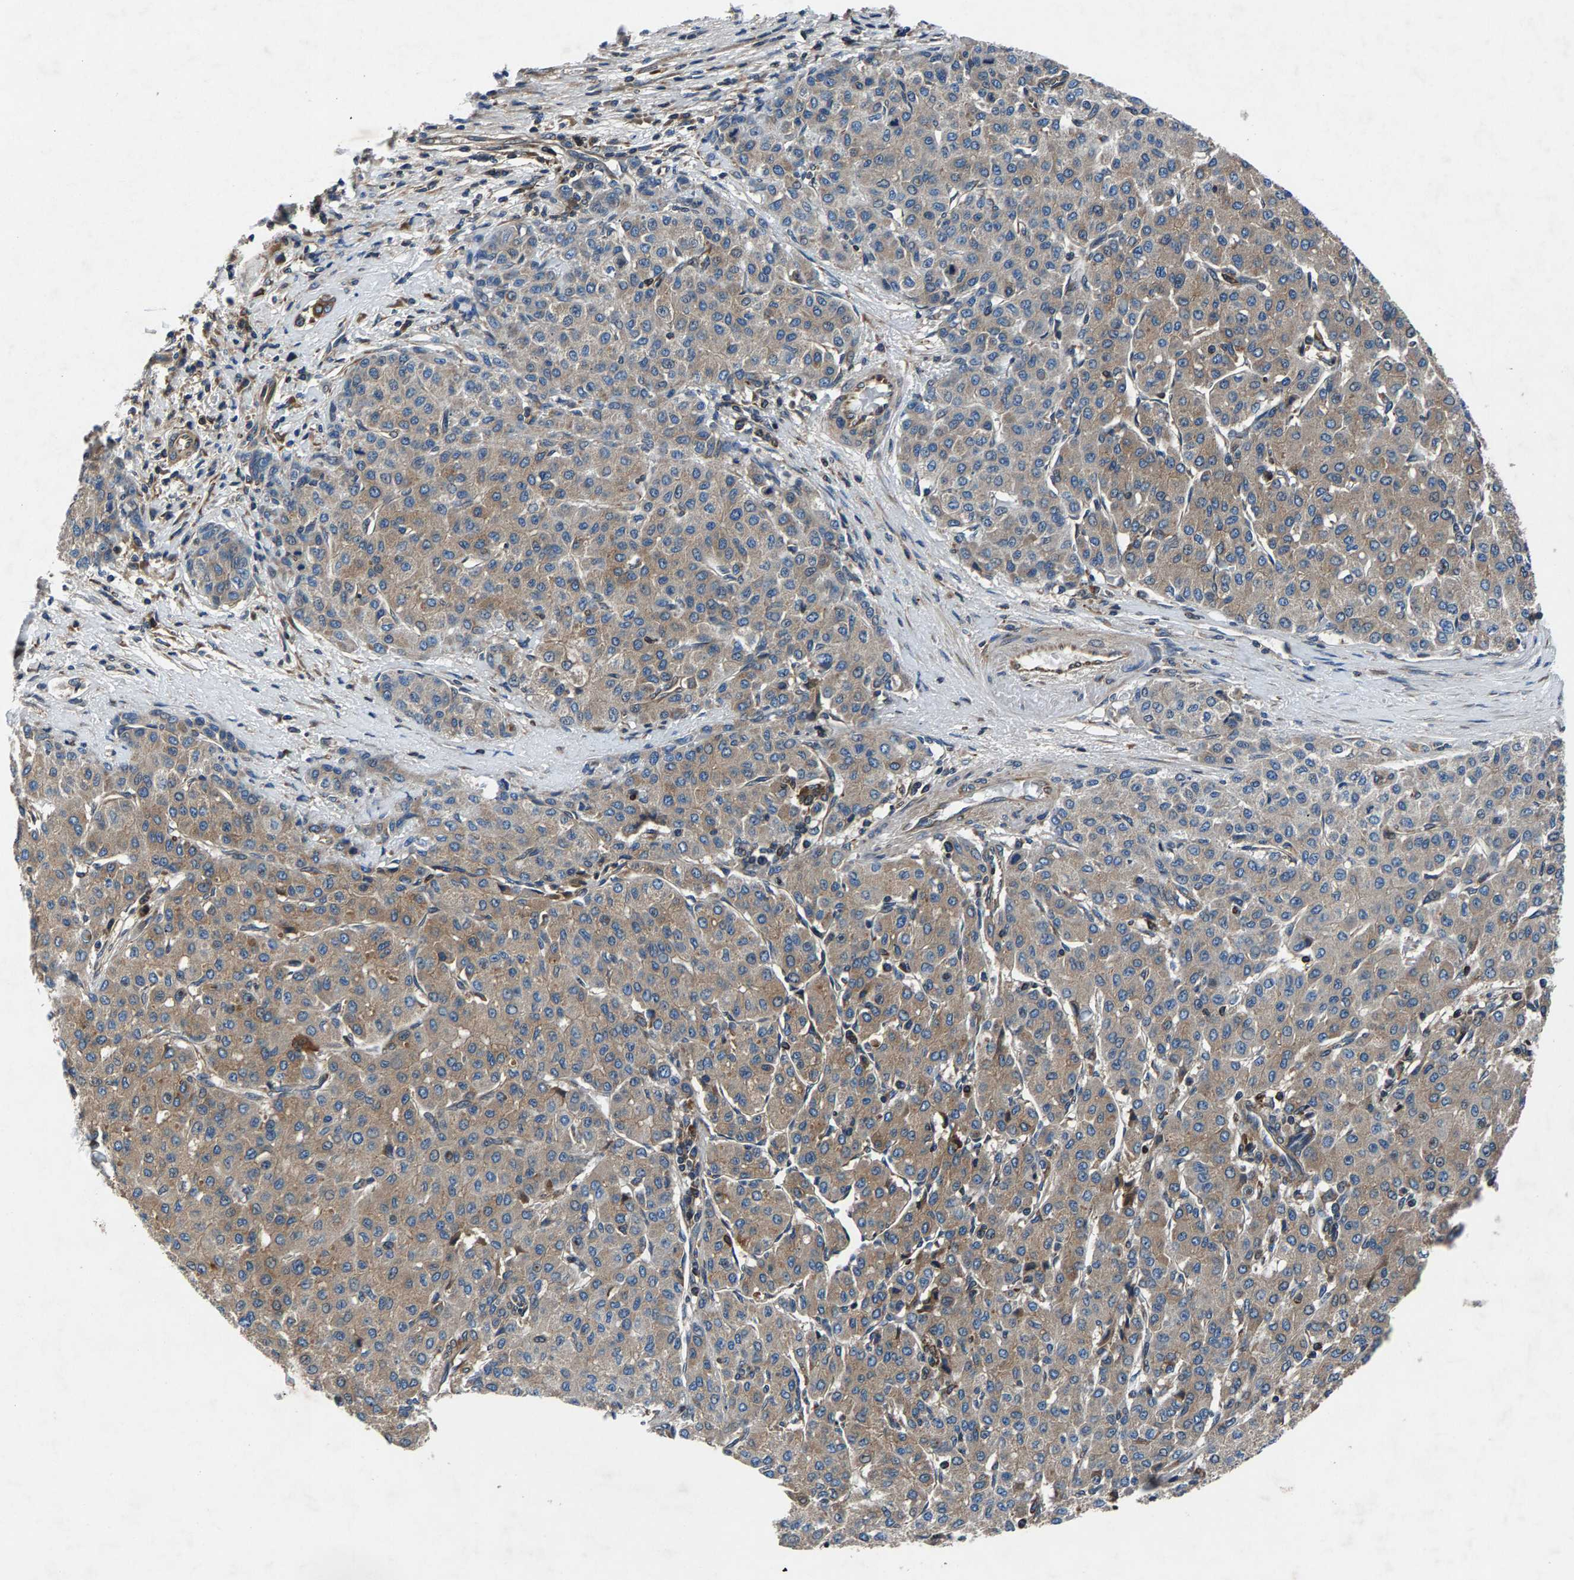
{"staining": {"intensity": "weak", "quantity": ">75%", "location": "cytoplasmic/membranous"}, "tissue": "liver cancer", "cell_type": "Tumor cells", "image_type": "cancer", "snomed": [{"axis": "morphology", "description": "Carcinoma, Hepatocellular, NOS"}, {"axis": "topography", "description": "Liver"}], "caption": "This is an image of immunohistochemistry staining of liver hepatocellular carcinoma, which shows weak staining in the cytoplasmic/membranous of tumor cells.", "gene": "LPCAT1", "patient": {"sex": "male", "age": 65}}